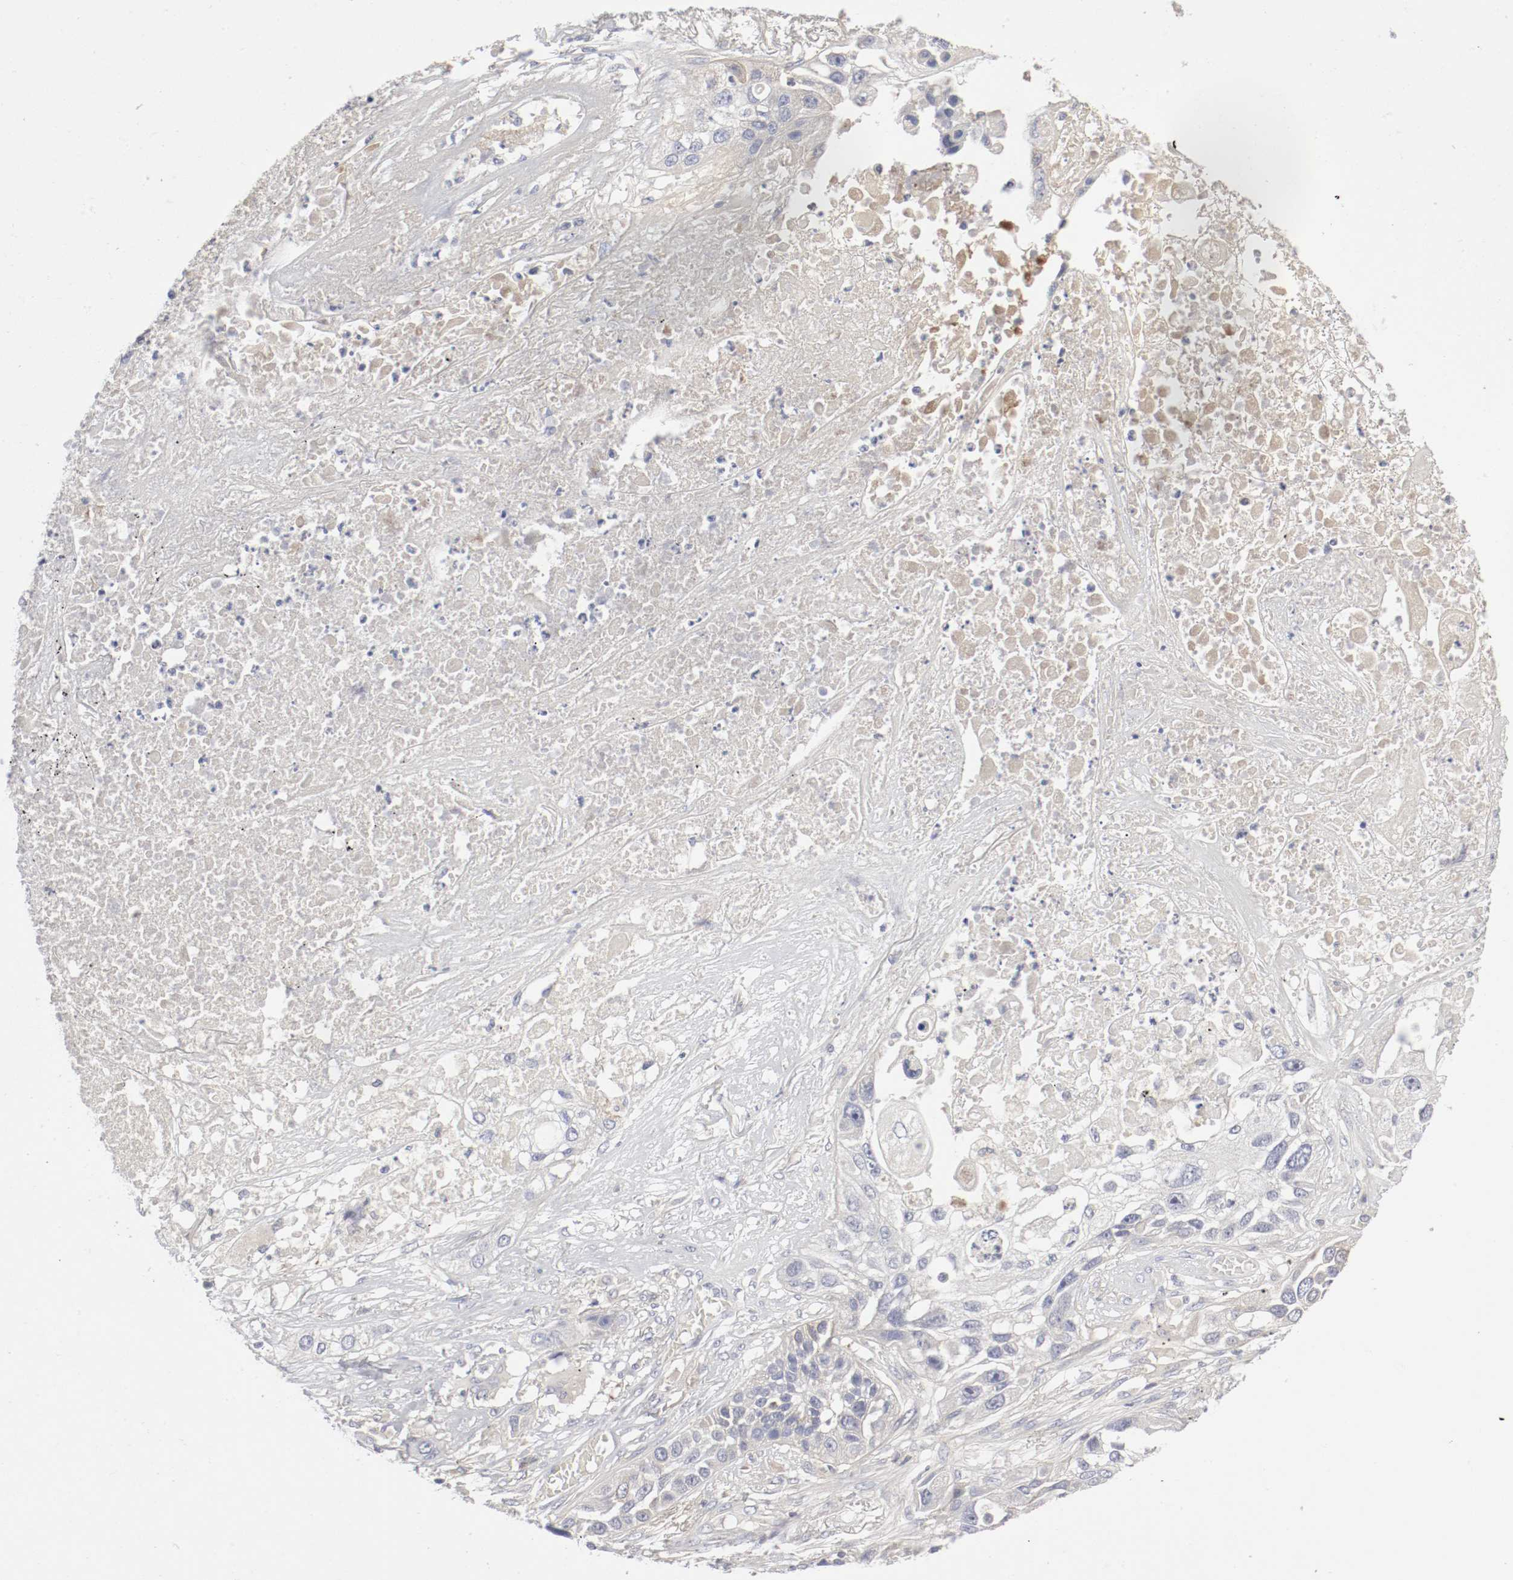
{"staining": {"intensity": "negative", "quantity": "none", "location": "none"}, "tissue": "lung cancer", "cell_type": "Tumor cells", "image_type": "cancer", "snomed": [{"axis": "morphology", "description": "Squamous cell carcinoma, NOS"}, {"axis": "topography", "description": "Lung"}], "caption": "This is an IHC photomicrograph of human lung cancer. There is no expression in tumor cells.", "gene": "FGFBP1", "patient": {"sex": "male", "age": 71}}